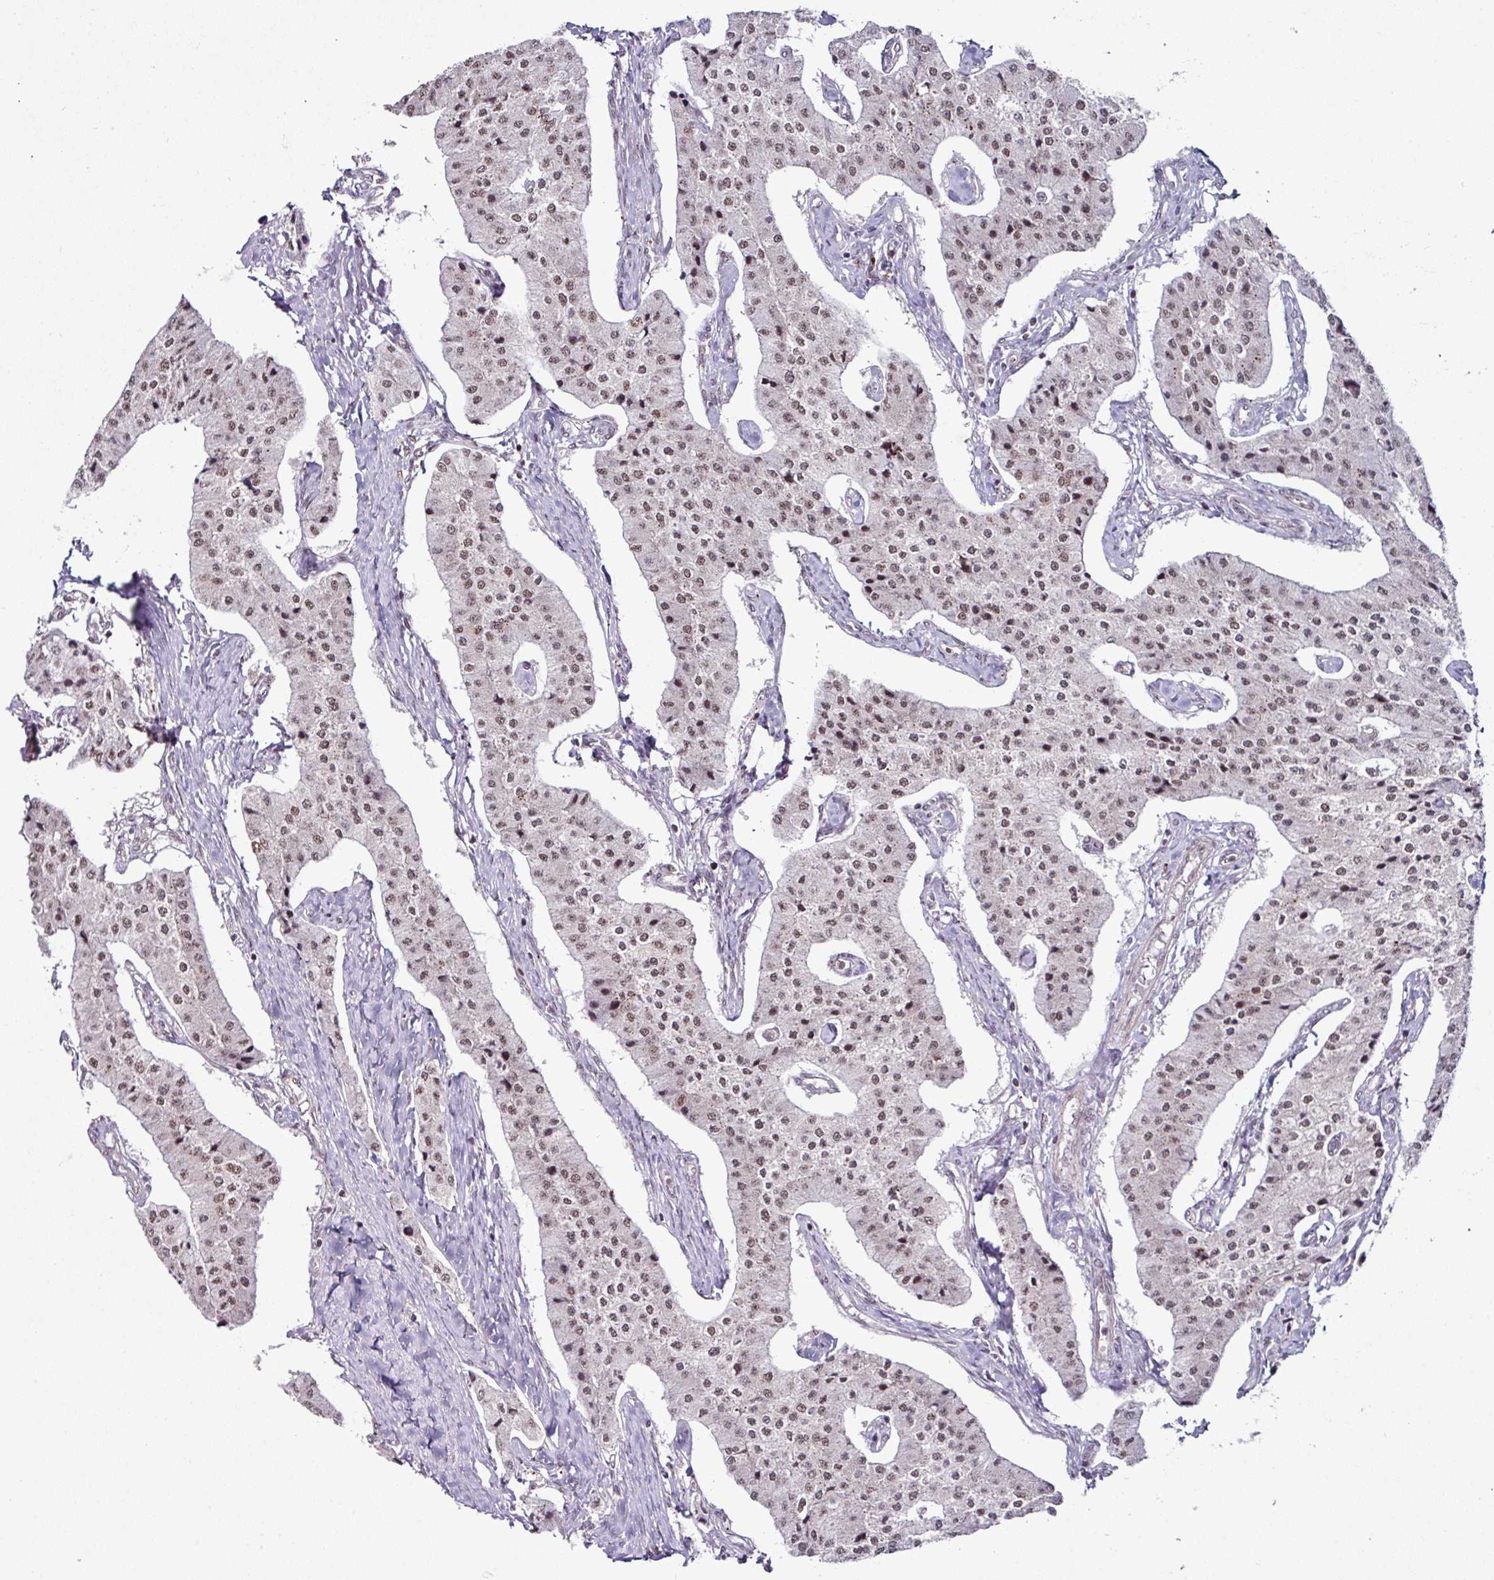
{"staining": {"intensity": "weak", "quantity": "25%-75%", "location": "nuclear"}, "tissue": "carcinoid", "cell_type": "Tumor cells", "image_type": "cancer", "snomed": [{"axis": "morphology", "description": "Carcinoid, malignant, NOS"}, {"axis": "topography", "description": "Colon"}], "caption": "Human carcinoid stained for a protein (brown) shows weak nuclear positive positivity in approximately 25%-75% of tumor cells.", "gene": "MORF4L2", "patient": {"sex": "female", "age": 52}}